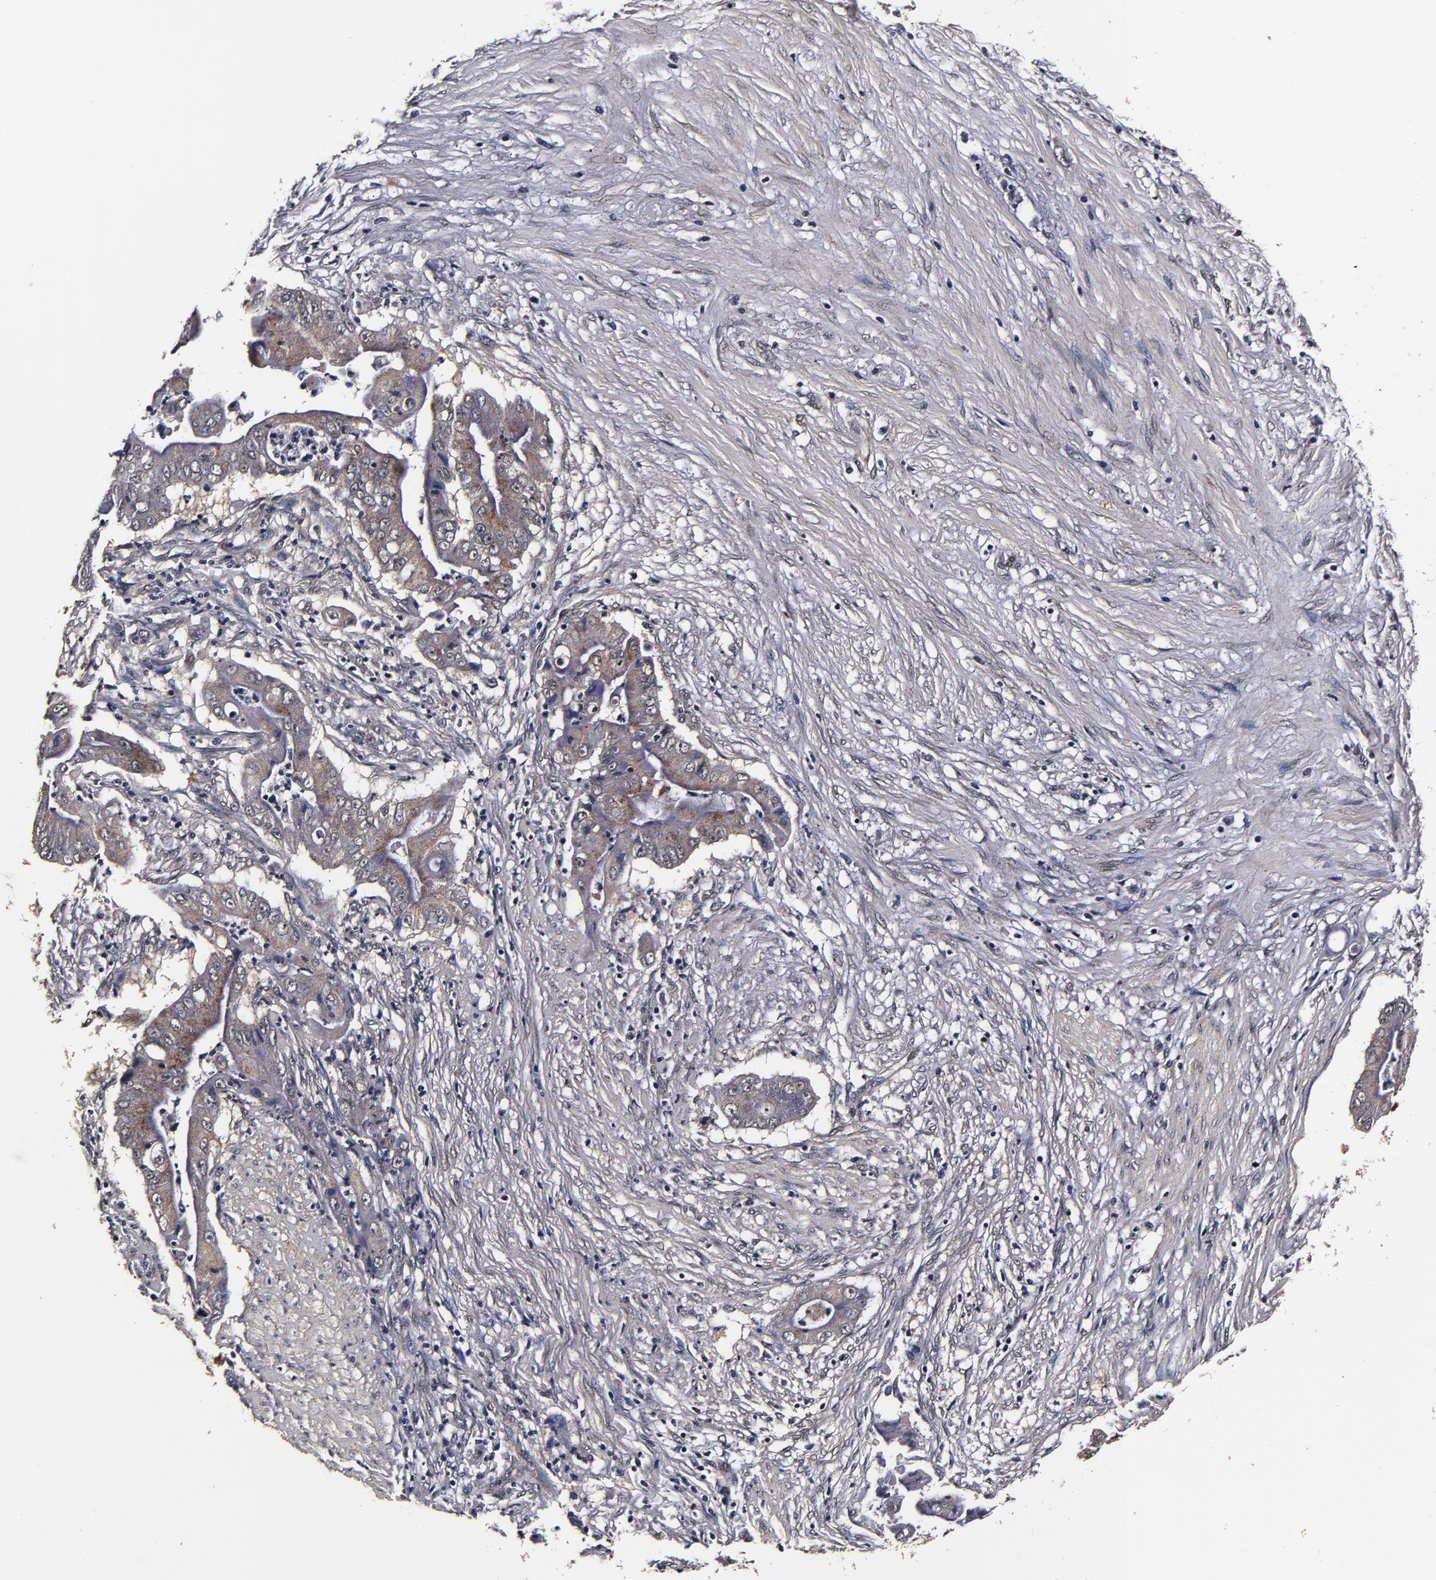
{"staining": {"intensity": "weak", "quantity": ">75%", "location": "cytoplasmic/membranous"}, "tissue": "pancreatic cancer", "cell_type": "Tumor cells", "image_type": "cancer", "snomed": [{"axis": "morphology", "description": "Adenocarcinoma, NOS"}, {"axis": "topography", "description": "Pancreas"}], "caption": "This image reveals immunohistochemistry staining of human pancreatic cancer, with low weak cytoplasmic/membranous expression in approximately >75% of tumor cells.", "gene": "MMP15", "patient": {"sex": "male", "age": 62}}